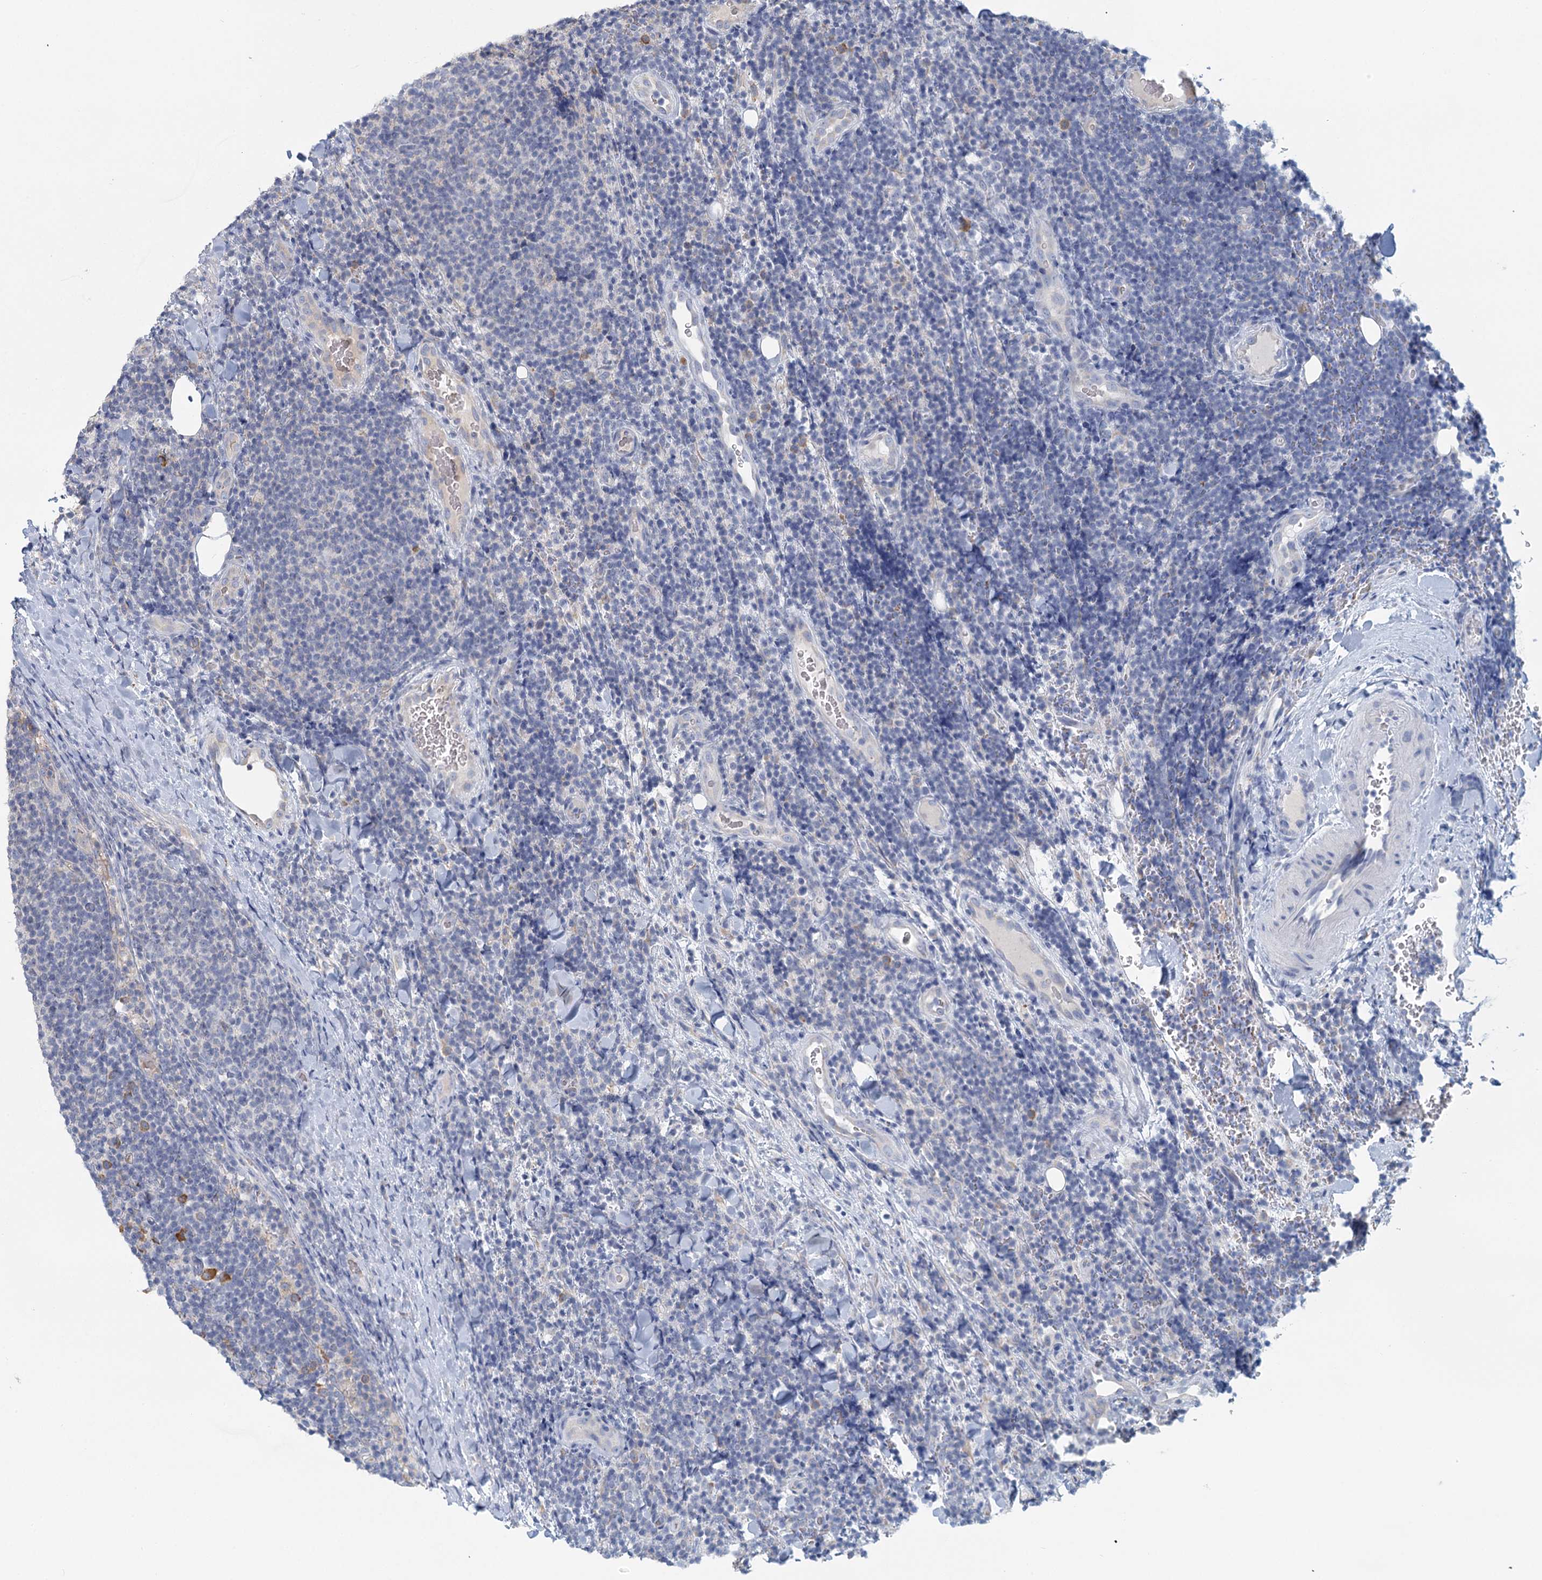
{"staining": {"intensity": "negative", "quantity": "none", "location": "none"}, "tissue": "lymphoma", "cell_type": "Tumor cells", "image_type": "cancer", "snomed": [{"axis": "morphology", "description": "Malignant lymphoma, non-Hodgkin's type, Low grade"}, {"axis": "topography", "description": "Lymph node"}], "caption": "An image of human lymphoma is negative for staining in tumor cells.", "gene": "ANKRD16", "patient": {"sex": "male", "age": 66}}